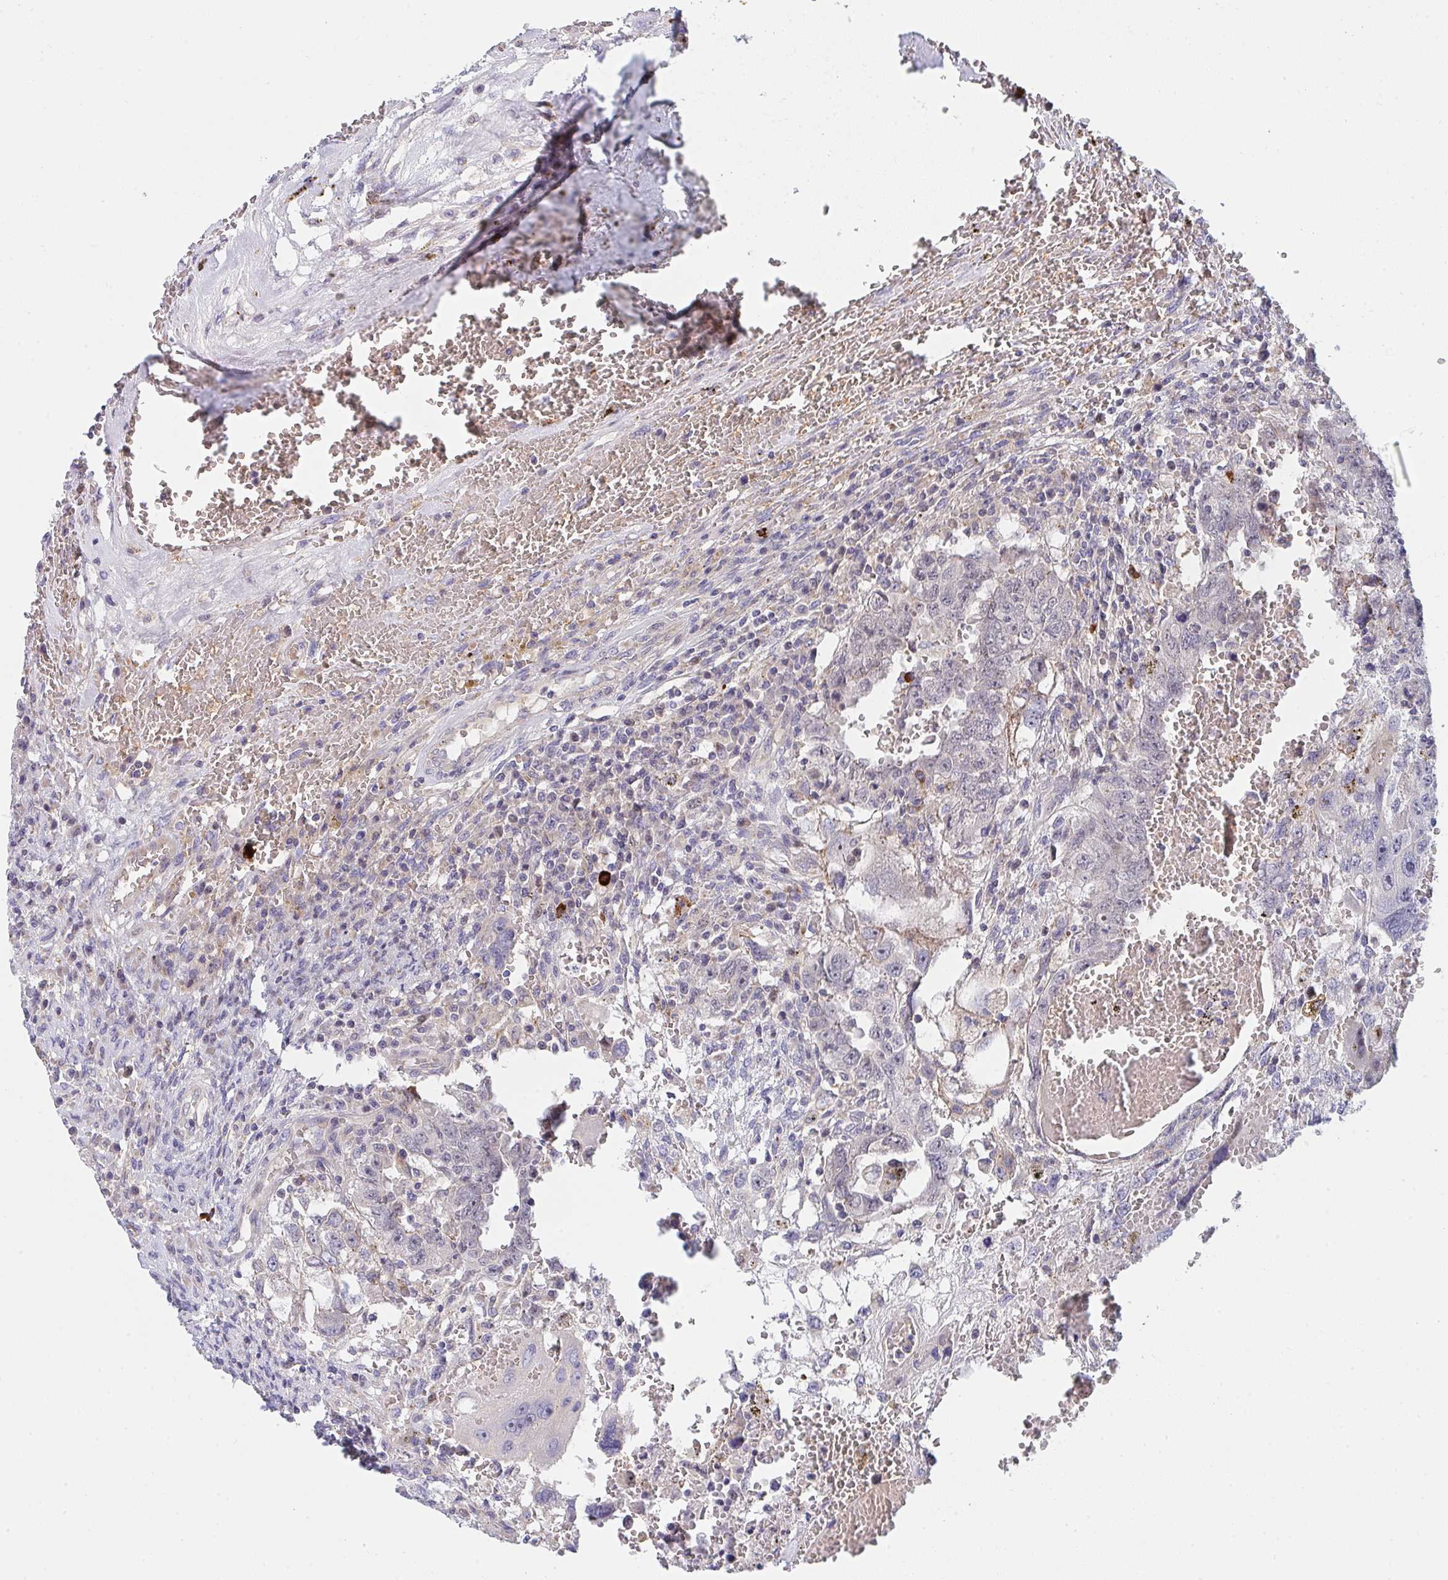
{"staining": {"intensity": "moderate", "quantity": "<25%", "location": "nuclear"}, "tissue": "testis cancer", "cell_type": "Tumor cells", "image_type": "cancer", "snomed": [{"axis": "morphology", "description": "Carcinoma, Embryonal, NOS"}, {"axis": "topography", "description": "Testis"}], "caption": "This histopathology image shows immunohistochemistry (IHC) staining of testis cancer, with low moderate nuclear staining in approximately <25% of tumor cells.", "gene": "TNFSF4", "patient": {"sex": "male", "age": 26}}